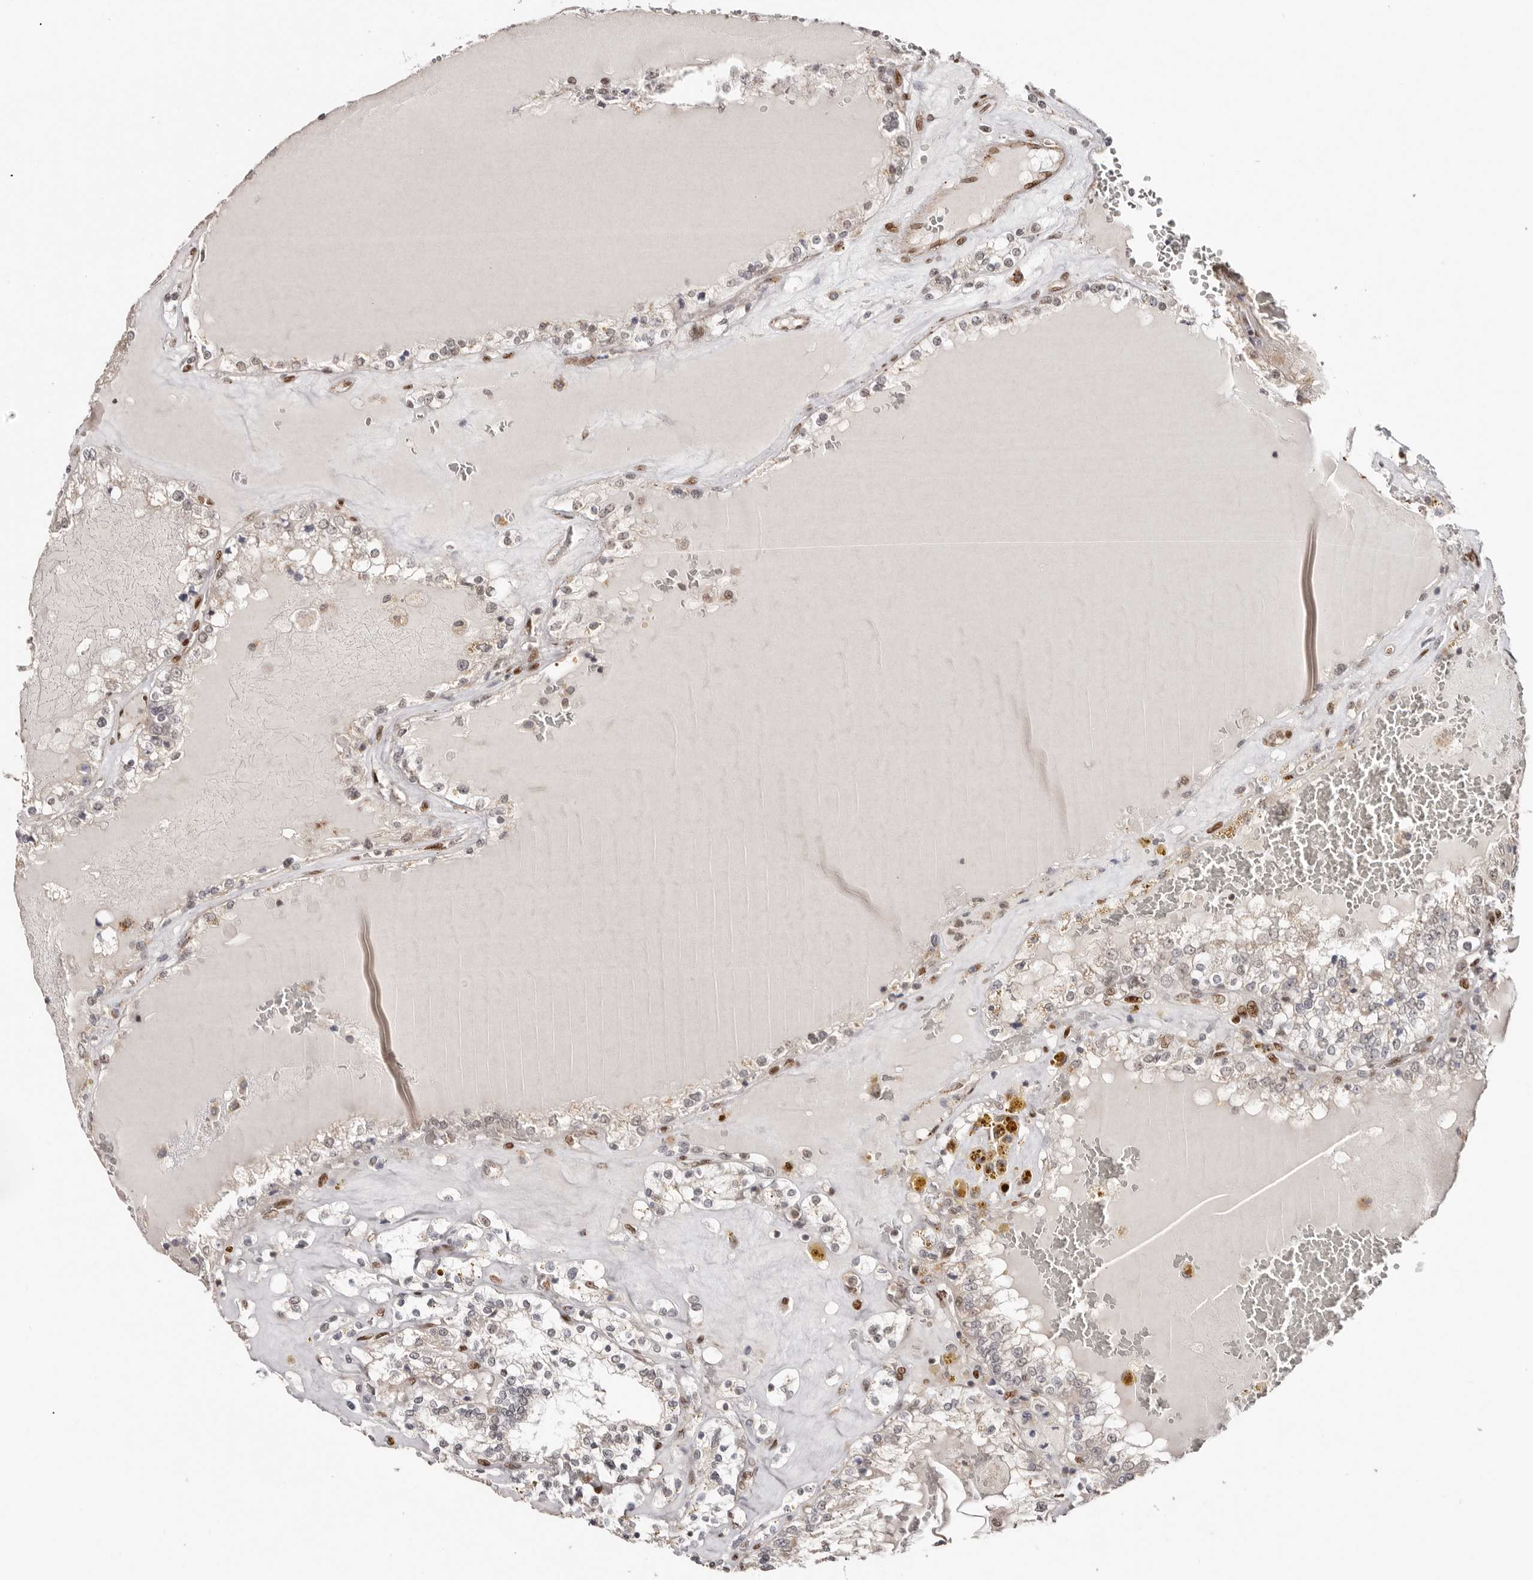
{"staining": {"intensity": "negative", "quantity": "none", "location": "none"}, "tissue": "renal cancer", "cell_type": "Tumor cells", "image_type": "cancer", "snomed": [{"axis": "morphology", "description": "Adenocarcinoma, NOS"}, {"axis": "topography", "description": "Kidney"}], "caption": "There is no significant staining in tumor cells of renal adenocarcinoma.", "gene": "SMAD7", "patient": {"sex": "female", "age": 56}}